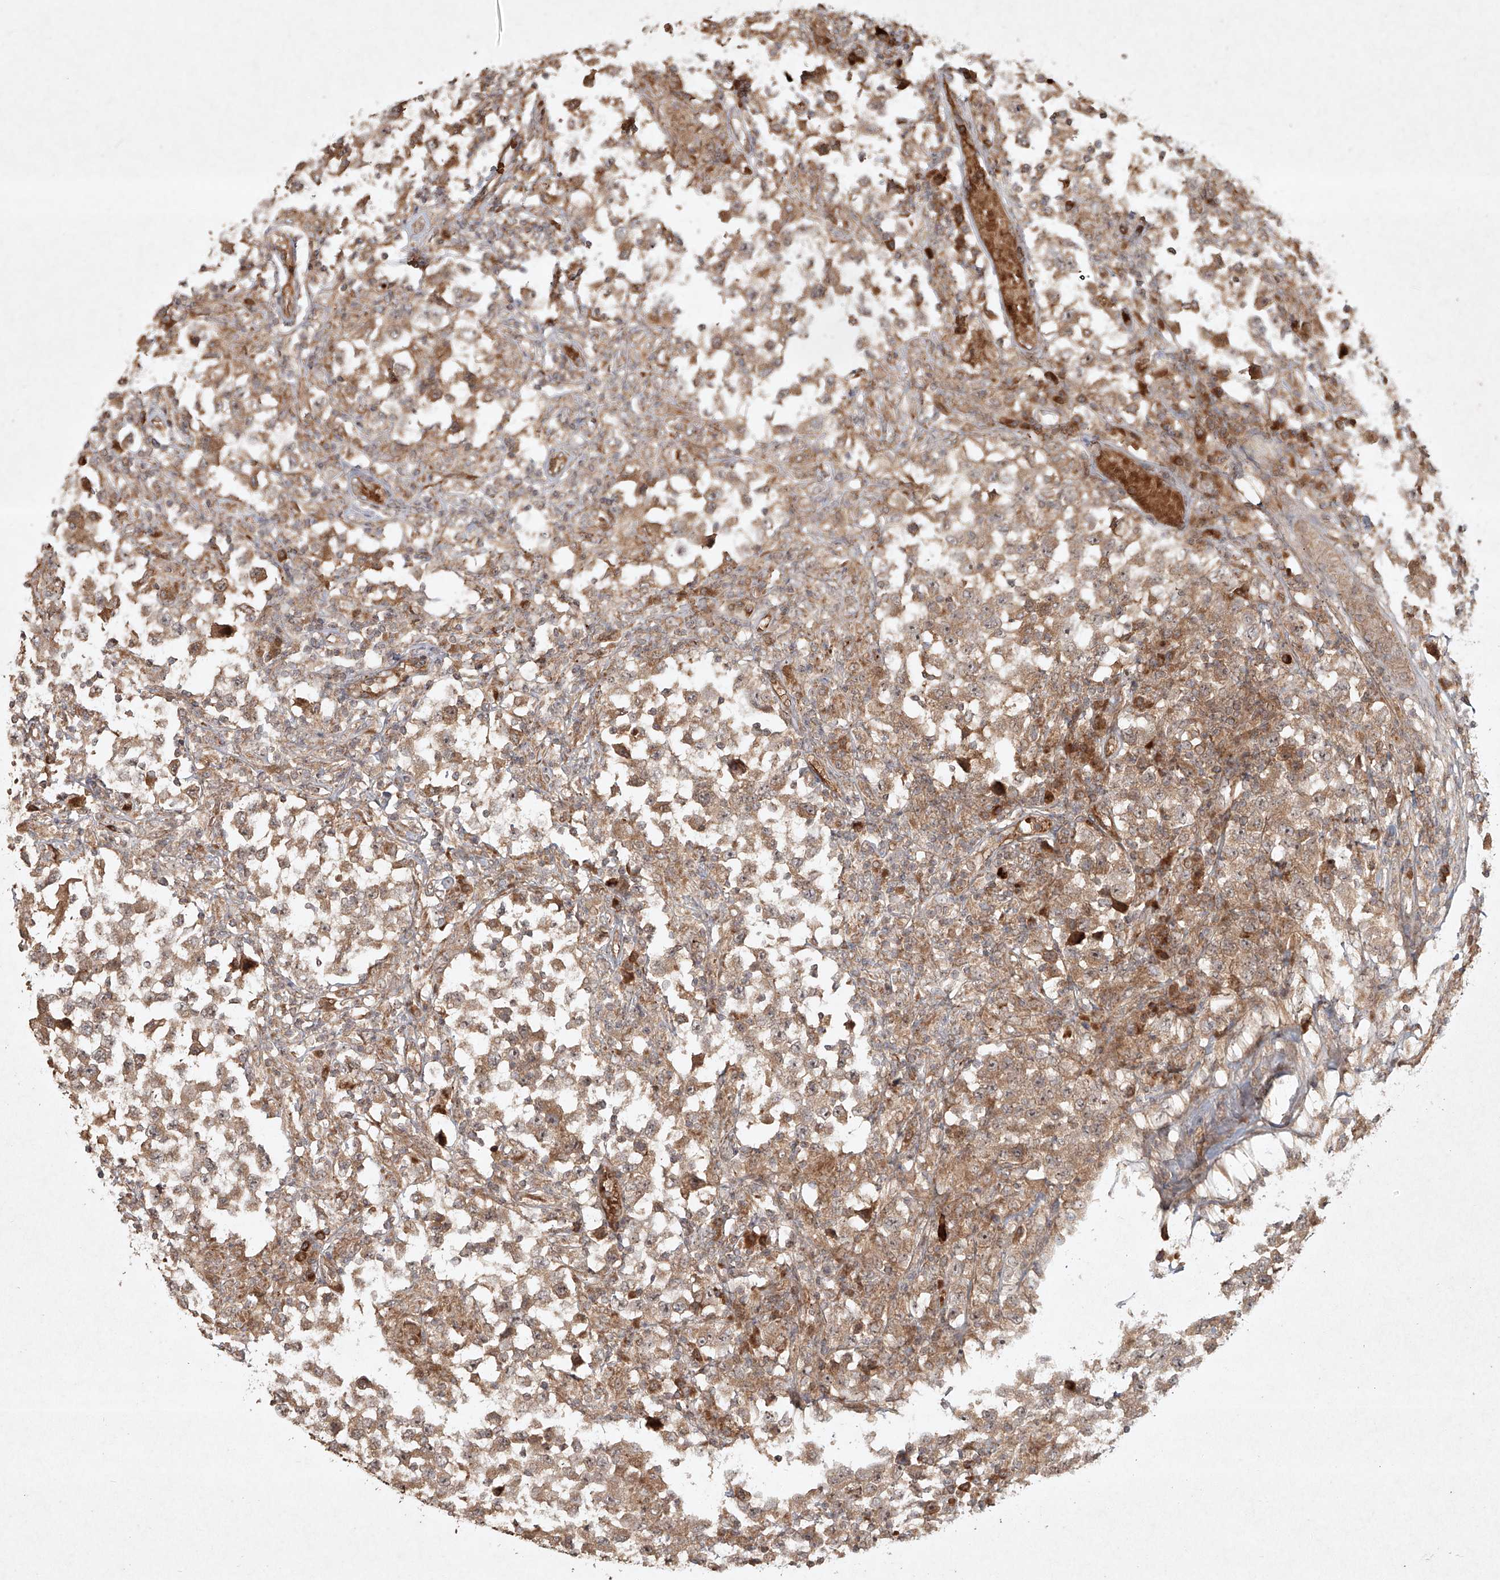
{"staining": {"intensity": "moderate", "quantity": ">75%", "location": "cytoplasmic/membranous,nuclear"}, "tissue": "testis cancer", "cell_type": "Tumor cells", "image_type": "cancer", "snomed": [{"axis": "morphology", "description": "Carcinoma, Embryonal, NOS"}, {"axis": "topography", "description": "Testis"}], "caption": "Protein staining reveals moderate cytoplasmic/membranous and nuclear expression in about >75% of tumor cells in embryonal carcinoma (testis).", "gene": "CYYR1", "patient": {"sex": "male", "age": 21}}